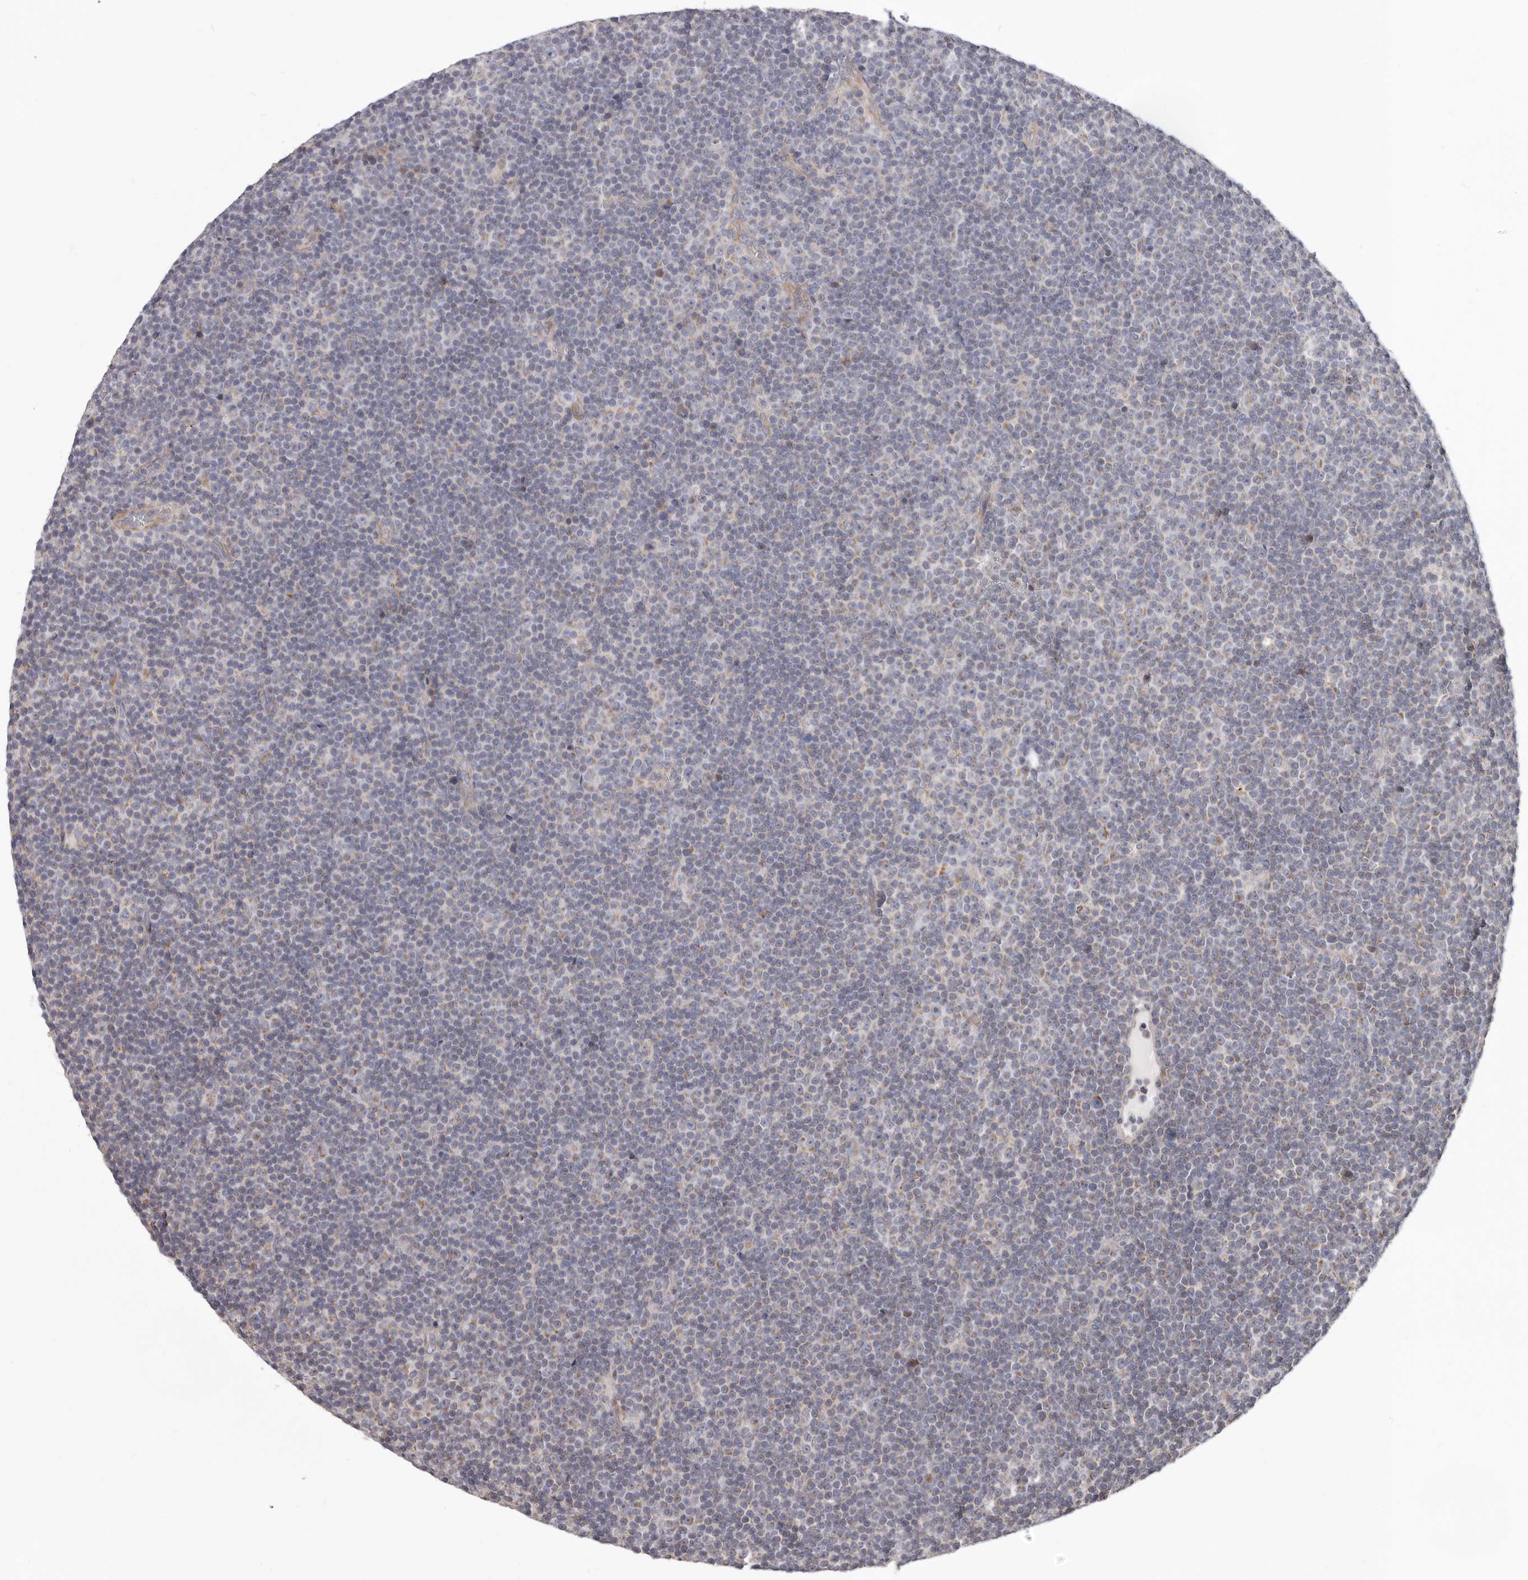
{"staining": {"intensity": "negative", "quantity": "none", "location": "none"}, "tissue": "lymphoma", "cell_type": "Tumor cells", "image_type": "cancer", "snomed": [{"axis": "morphology", "description": "Malignant lymphoma, non-Hodgkin's type, Low grade"}, {"axis": "topography", "description": "Lymph node"}], "caption": "Malignant lymphoma, non-Hodgkin's type (low-grade) was stained to show a protein in brown. There is no significant positivity in tumor cells.", "gene": "MRPS10", "patient": {"sex": "female", "age": 67}}